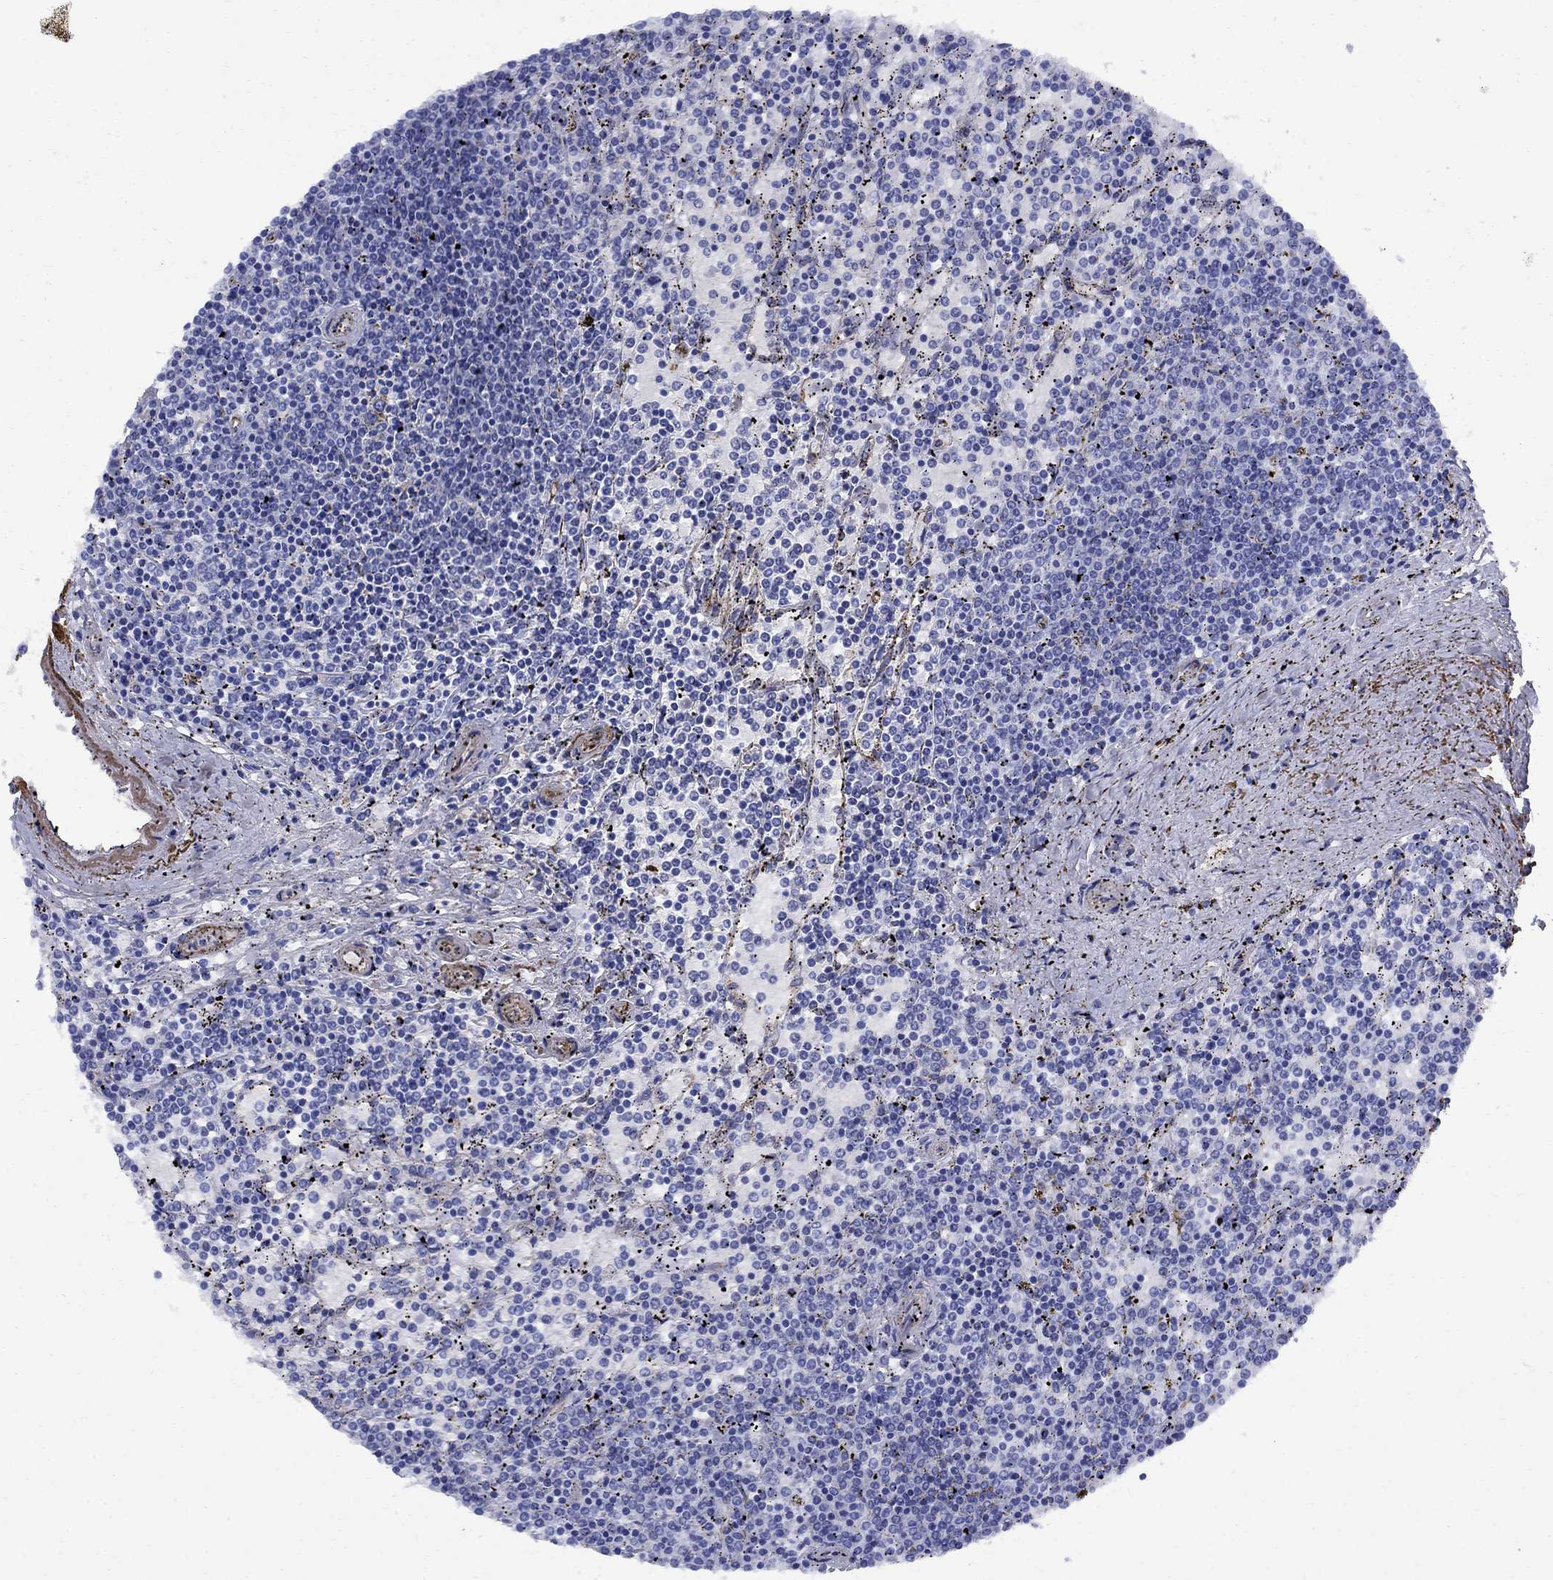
{"staining": {"intensity": "negative", "quantity": "none", "location": "none"}, "tissue": "lymphoma", "cell_type": "Tumor cells", "image_type": "cancer", "snomed": [{"axis": "morphology", "description": "Malignant lymphoma, non-Hodgkin's type, Low grade"}, {"axis": "topography", "description": "Spleen"}], "caption": "Tumor cells show no significant expression in malignant lymphoma, non-Hodgkin's type (low-grade).", "gene": "VTN", "patient": {"sex": "female", "age": 77}}